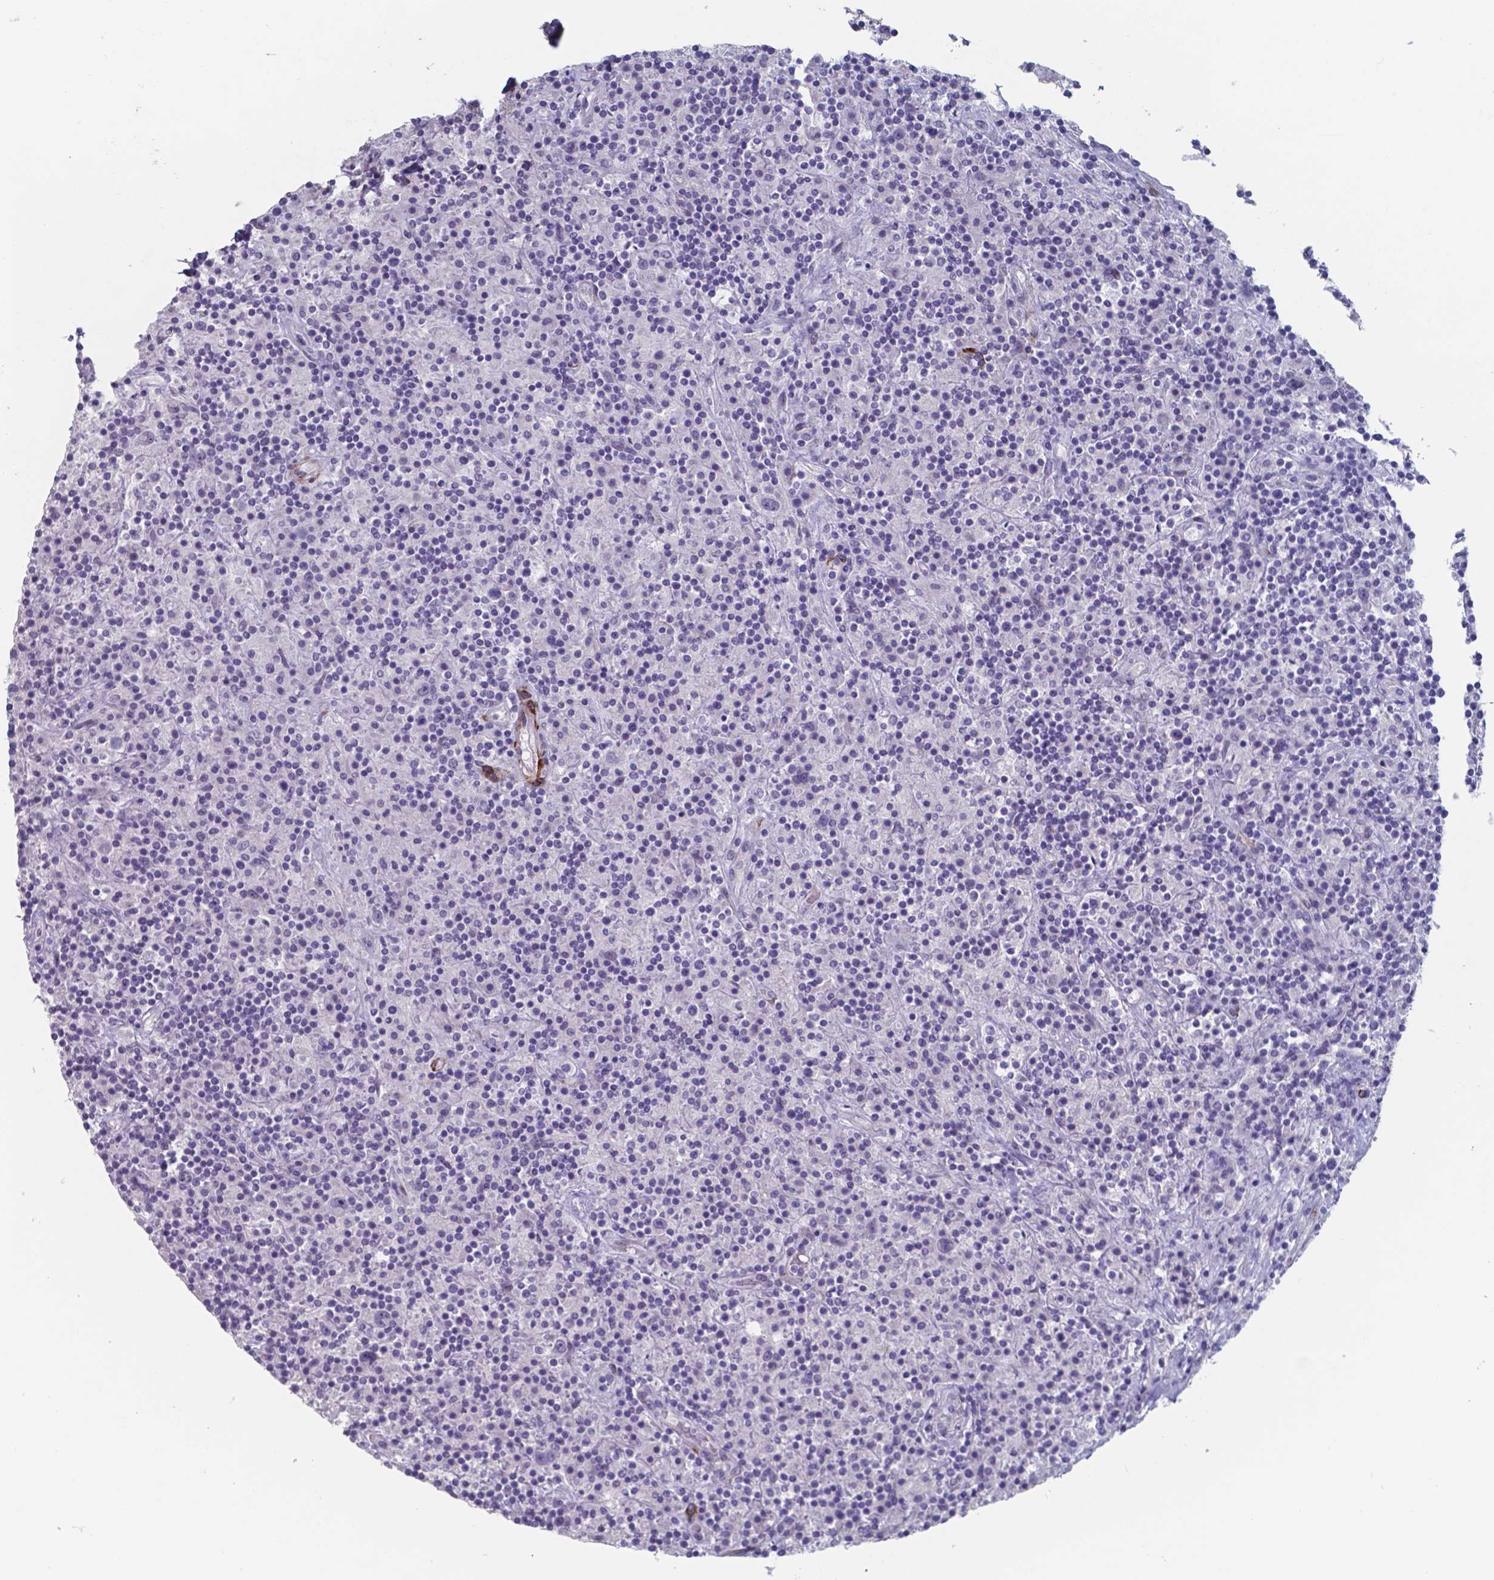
{"staining": {"intensity": "negative", "quantity": "none", "location": "none"}, "tissue": "lymphoma", "cell_type": "Tumor cells", "image_type": "cancer", "snomed": [{"axis": "morphology", "description": "Hodgkin's disease, NOS"}, {"axis": "topography", "description": "Lymph node"}], "caption": "This micrograph is of lymphoma stained with IHC to label a protein in brown with the nuclei are counter-stained blue. There is no staining in tumor cells.", "gene": "PLA2R1", "patient": {"sex": "male", "age": 70}}